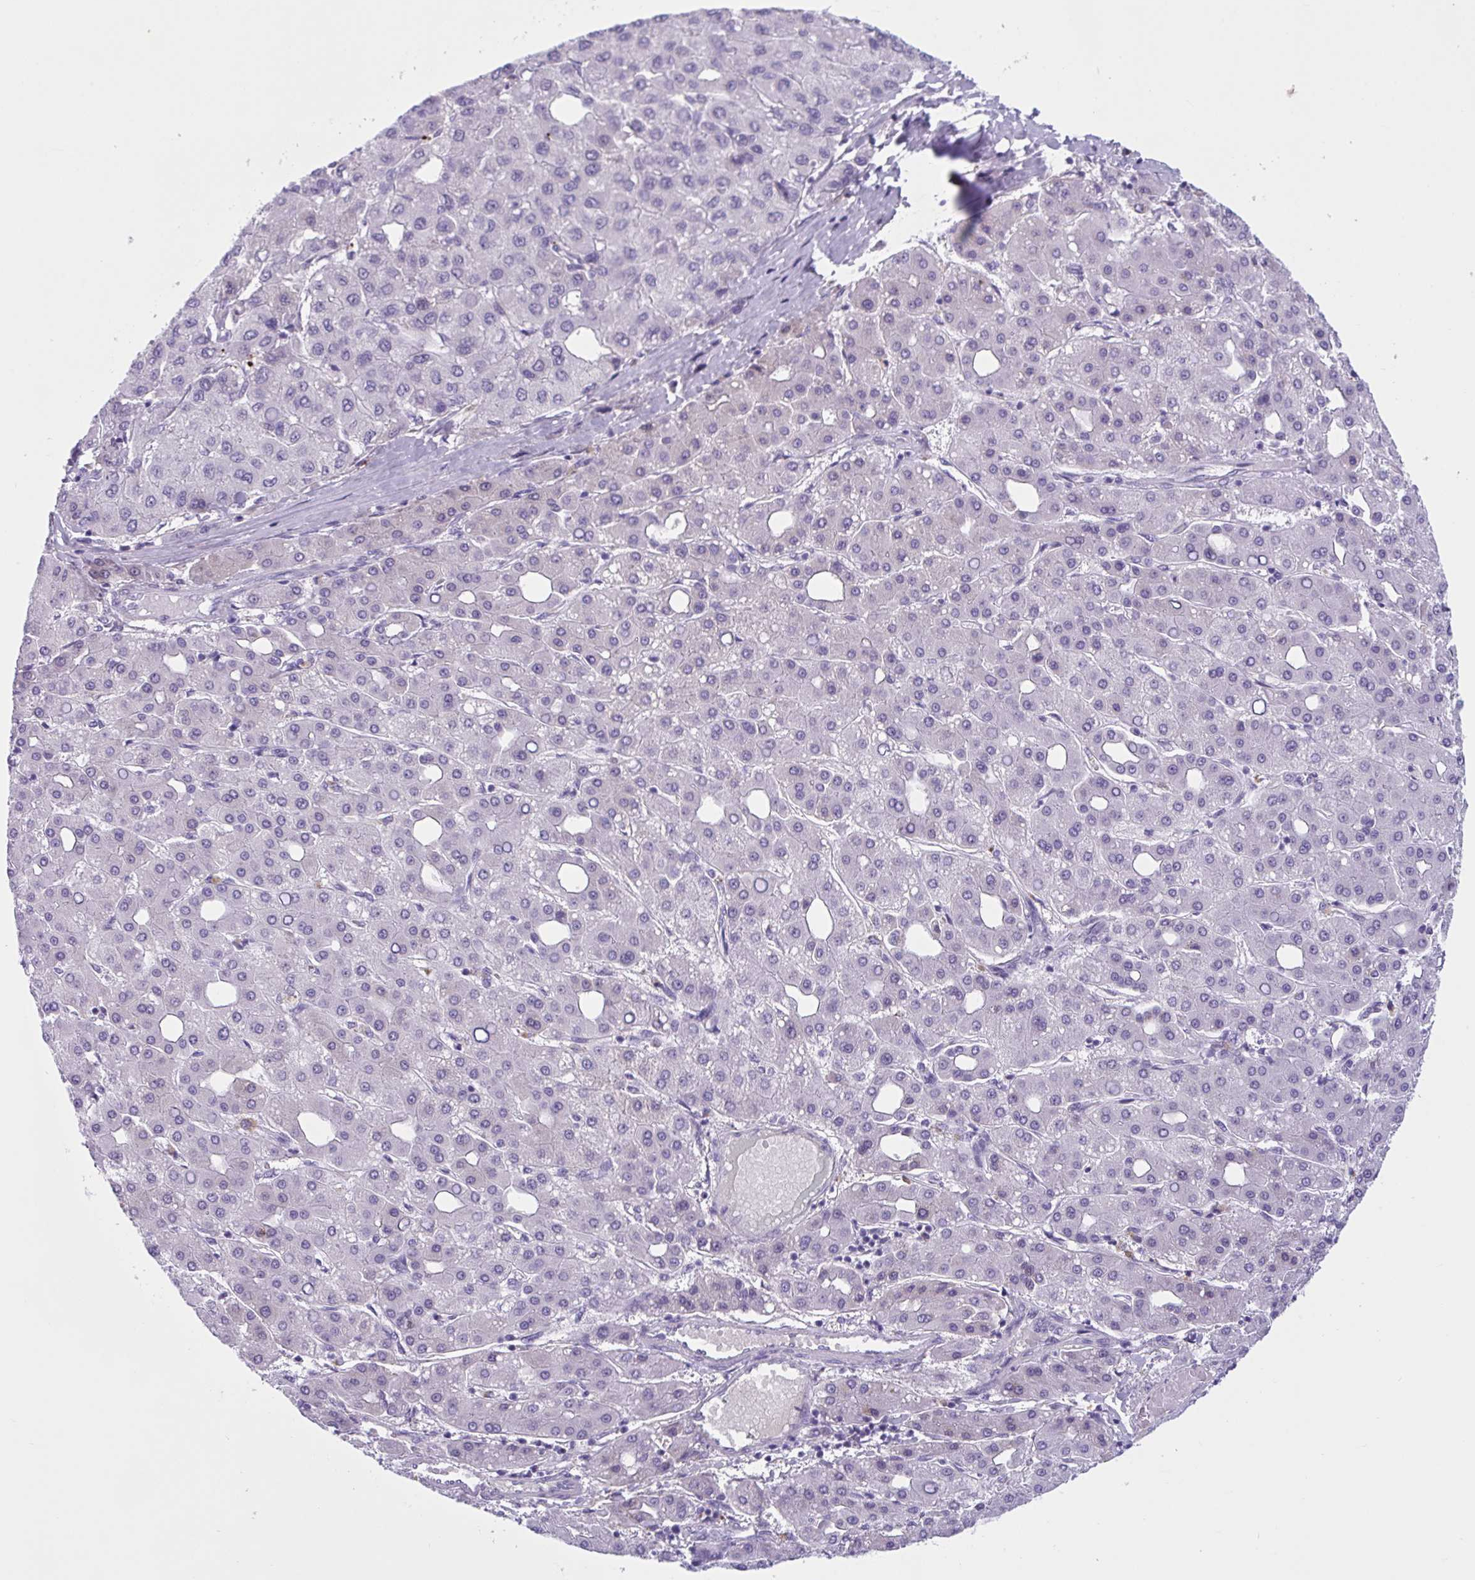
{"staining": {"intensity": "negative", "quantity": "none", "location": "none"}, "tissue": "liver cancer", "cell_type": "Tumor cells", "image_type": "cancer", "snomed": [{"axis": "morphology", "description": "Carcinoma, Hepatocellular, NOS"}, {"axis": "topography", "description": "Liver"}], "caption": "High power microscopy photomicrograph of an immunohistochemistry histopathology image of liver hepatocellular carcinoma, revealing no significant staining in tumor cells. The staining is performed using DAB (3,3'-diaminobenzidine) brown chromogen with nuclei counter-stained in using hematoxylin.", "gene": "WNT9B", "patient": {"sex": "male", "age": 65}}